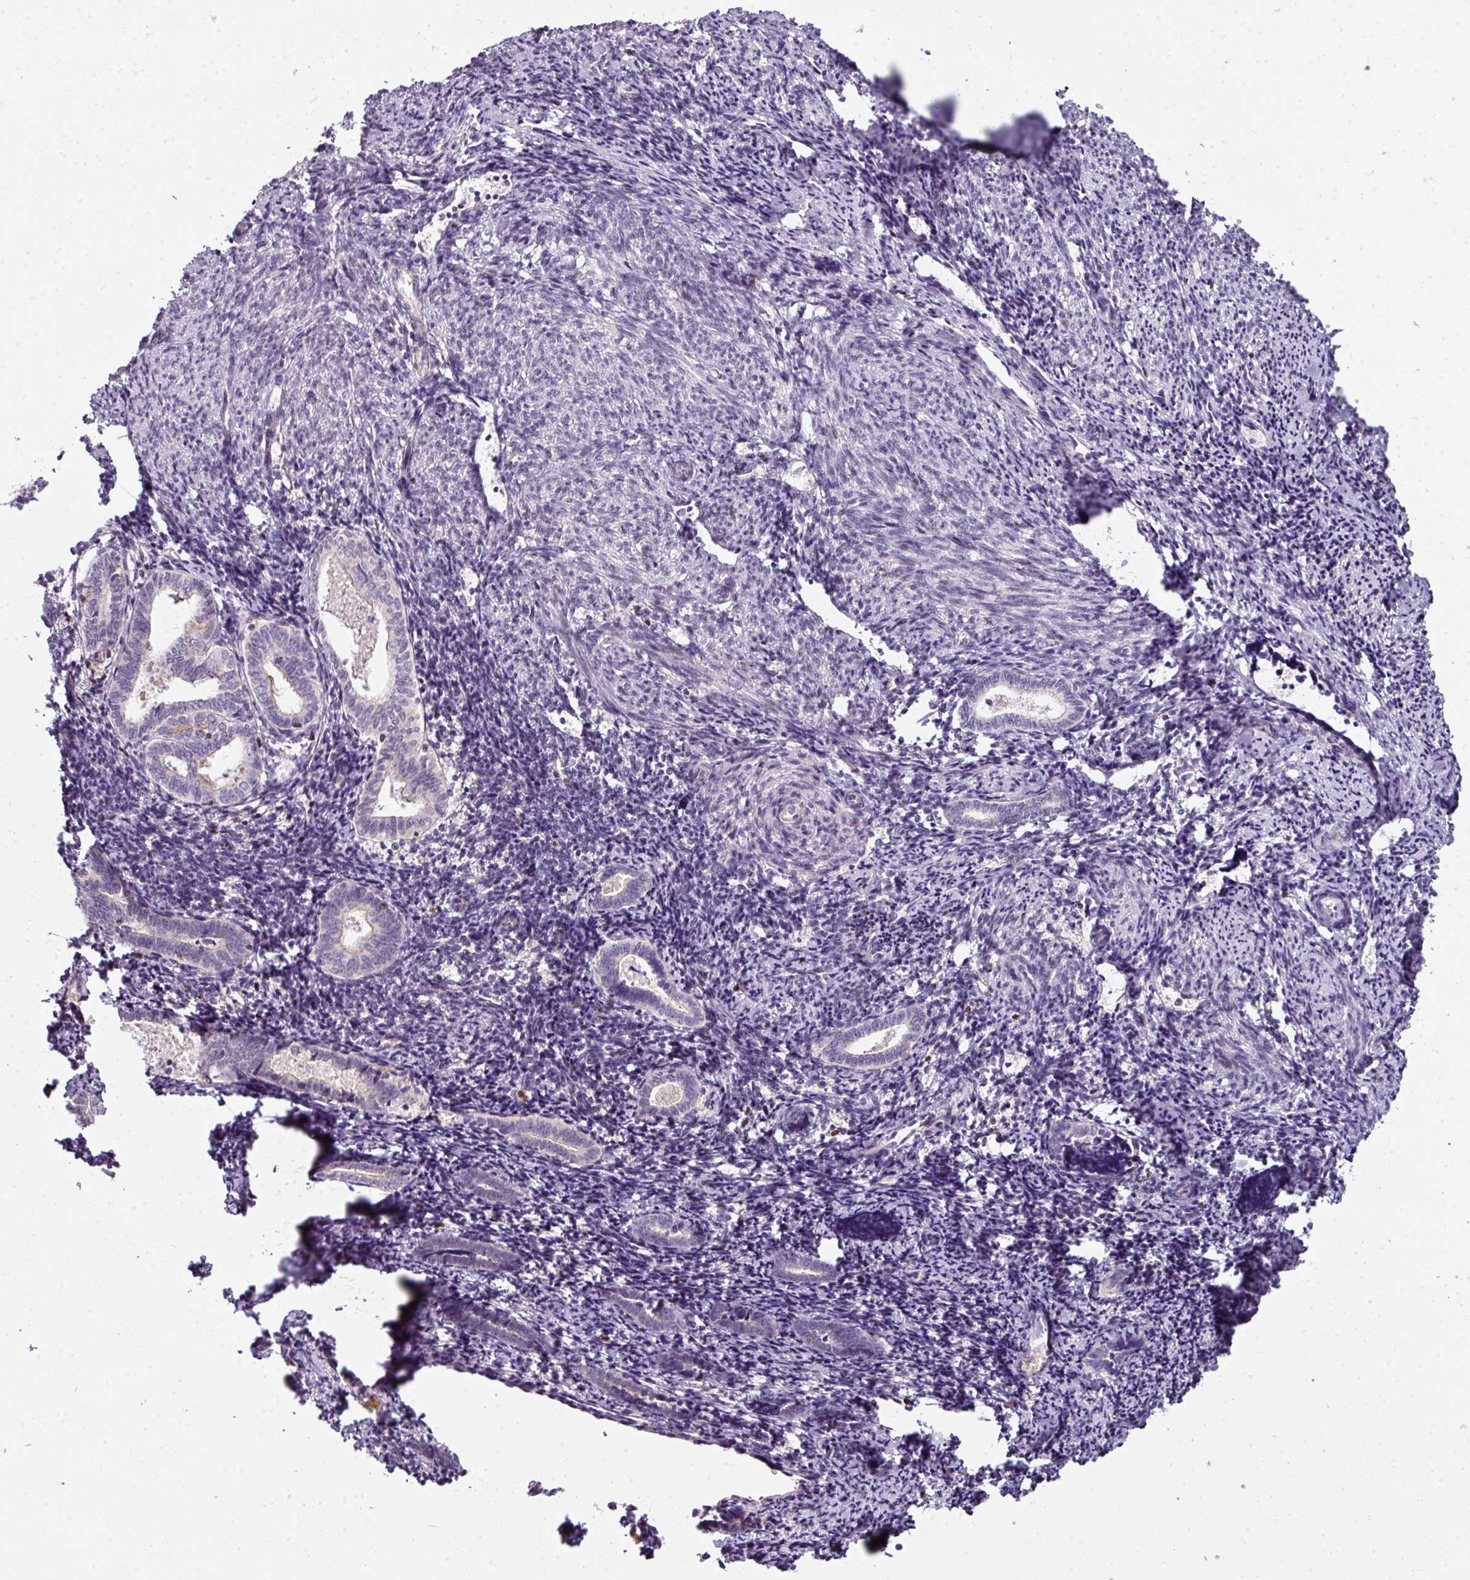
{"staining": {"intensity": "negative", "quantity": "none", "location": "none"}, "tissue": "endometrium", "cell_type": "Cells in endometrial stroma", "image_type": "normal", "snomed": [{"axis": "morphology", "description": "Normal tissue, NOS"}, {"axis": "topography", "description": "Endometrium"}], "caption": "Immunohistochemistry of benign endometrium demonstrates no expression in cells in endometrial stroma.", "gene": "STAT5A", "patient": {"sex": "female", "age": 54}}